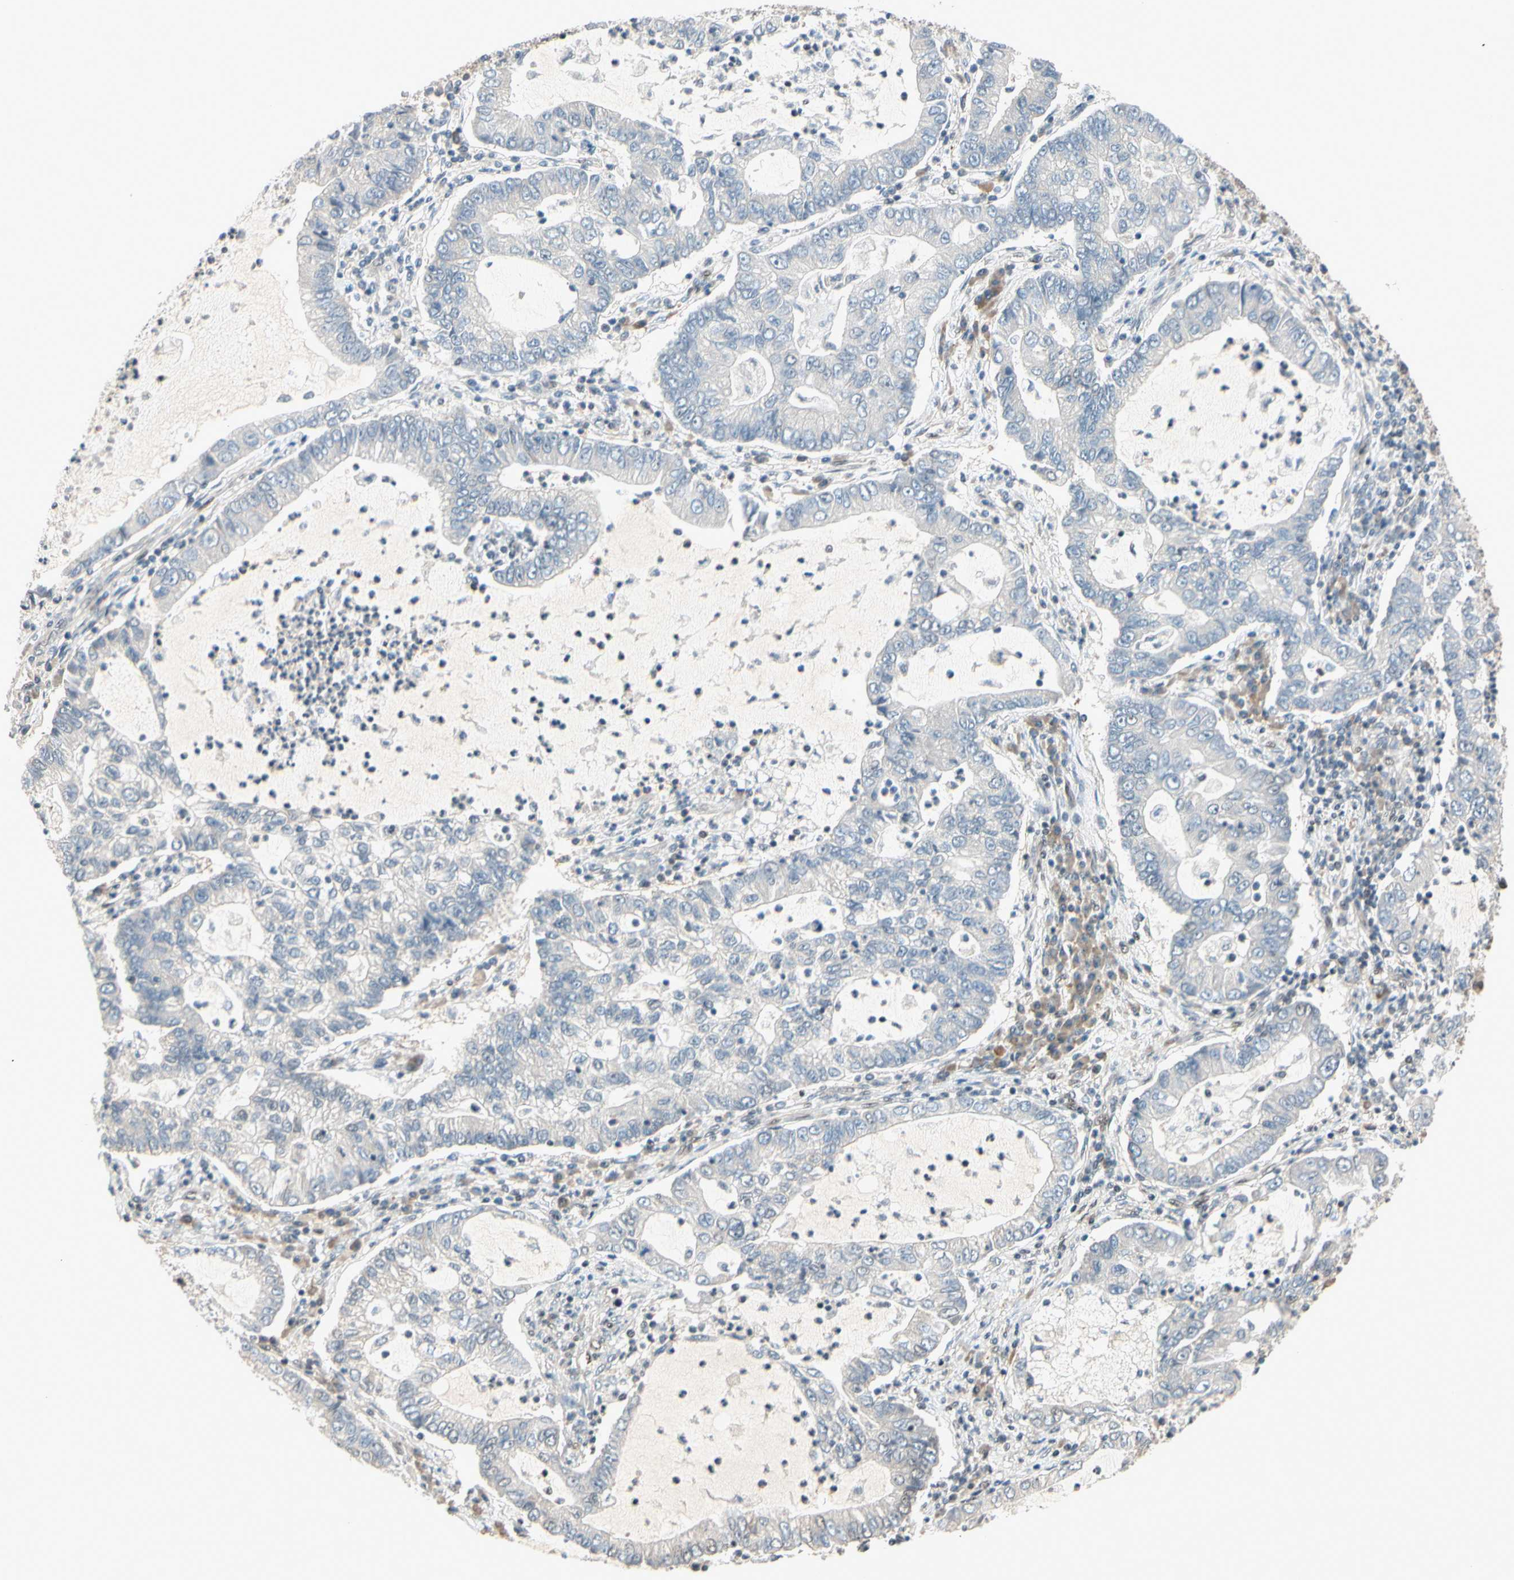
{"staining": {"intensity": "negative", "quantity": "none", "location": "none"}, "tissue": "lung cancer", "cell_type": "Tumor cells", "image_type": "cancer", "snomed": [{"axis": "morphology", "description": "Adenocarcinoma, NOS"}, {"axis": "topography", "description": "Lung"}], "caption": "Adenocarcinoma (lung) was stained to show a protein in brown. There is no significant staining in tumor cells.", "gene": "TAF4", "patient": {"sex": "female", "age": 51}}